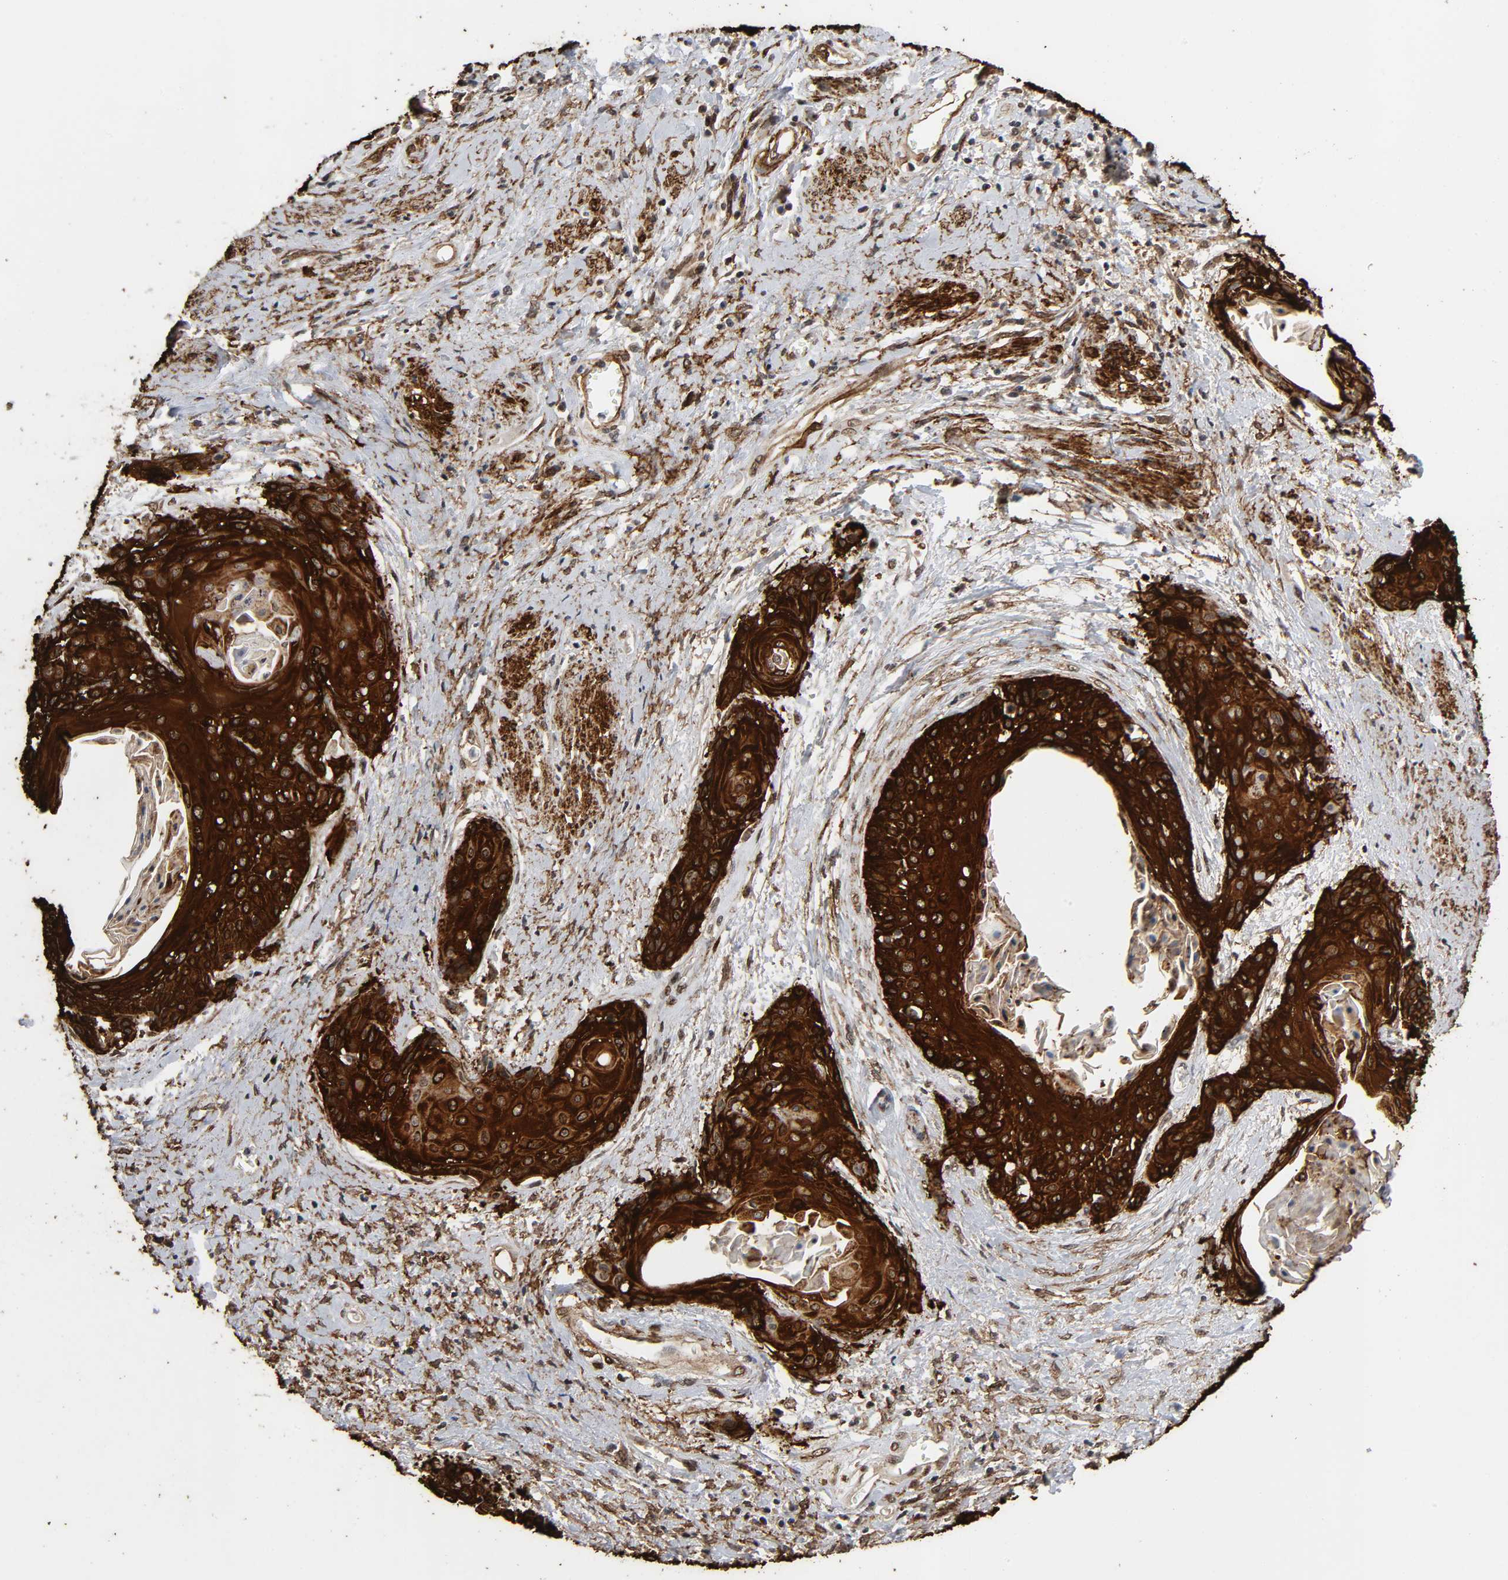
{"staining": {"intensity": "strong", "quantity": ">75%", "location": "cytoplasmic/membranous"}, "tissue": "cervical cancer", "cell_type": "Tumor cells", "image_type": "cancer", "snomed": [{"axis": "morphology", "description": "Squamous cell carcinoma, NOS"}, {"axis": "topography", "description": "Cervix"}], "caption": "Cervical cancer (squamous cell carcinoma) stained with a brown dye demonstrates strong cytoplasmic/membranous positive positivity in approximately >75% of tumor cells.", "gene": "AHNAK2", "patient": {"sex": "female", "age": 57}}